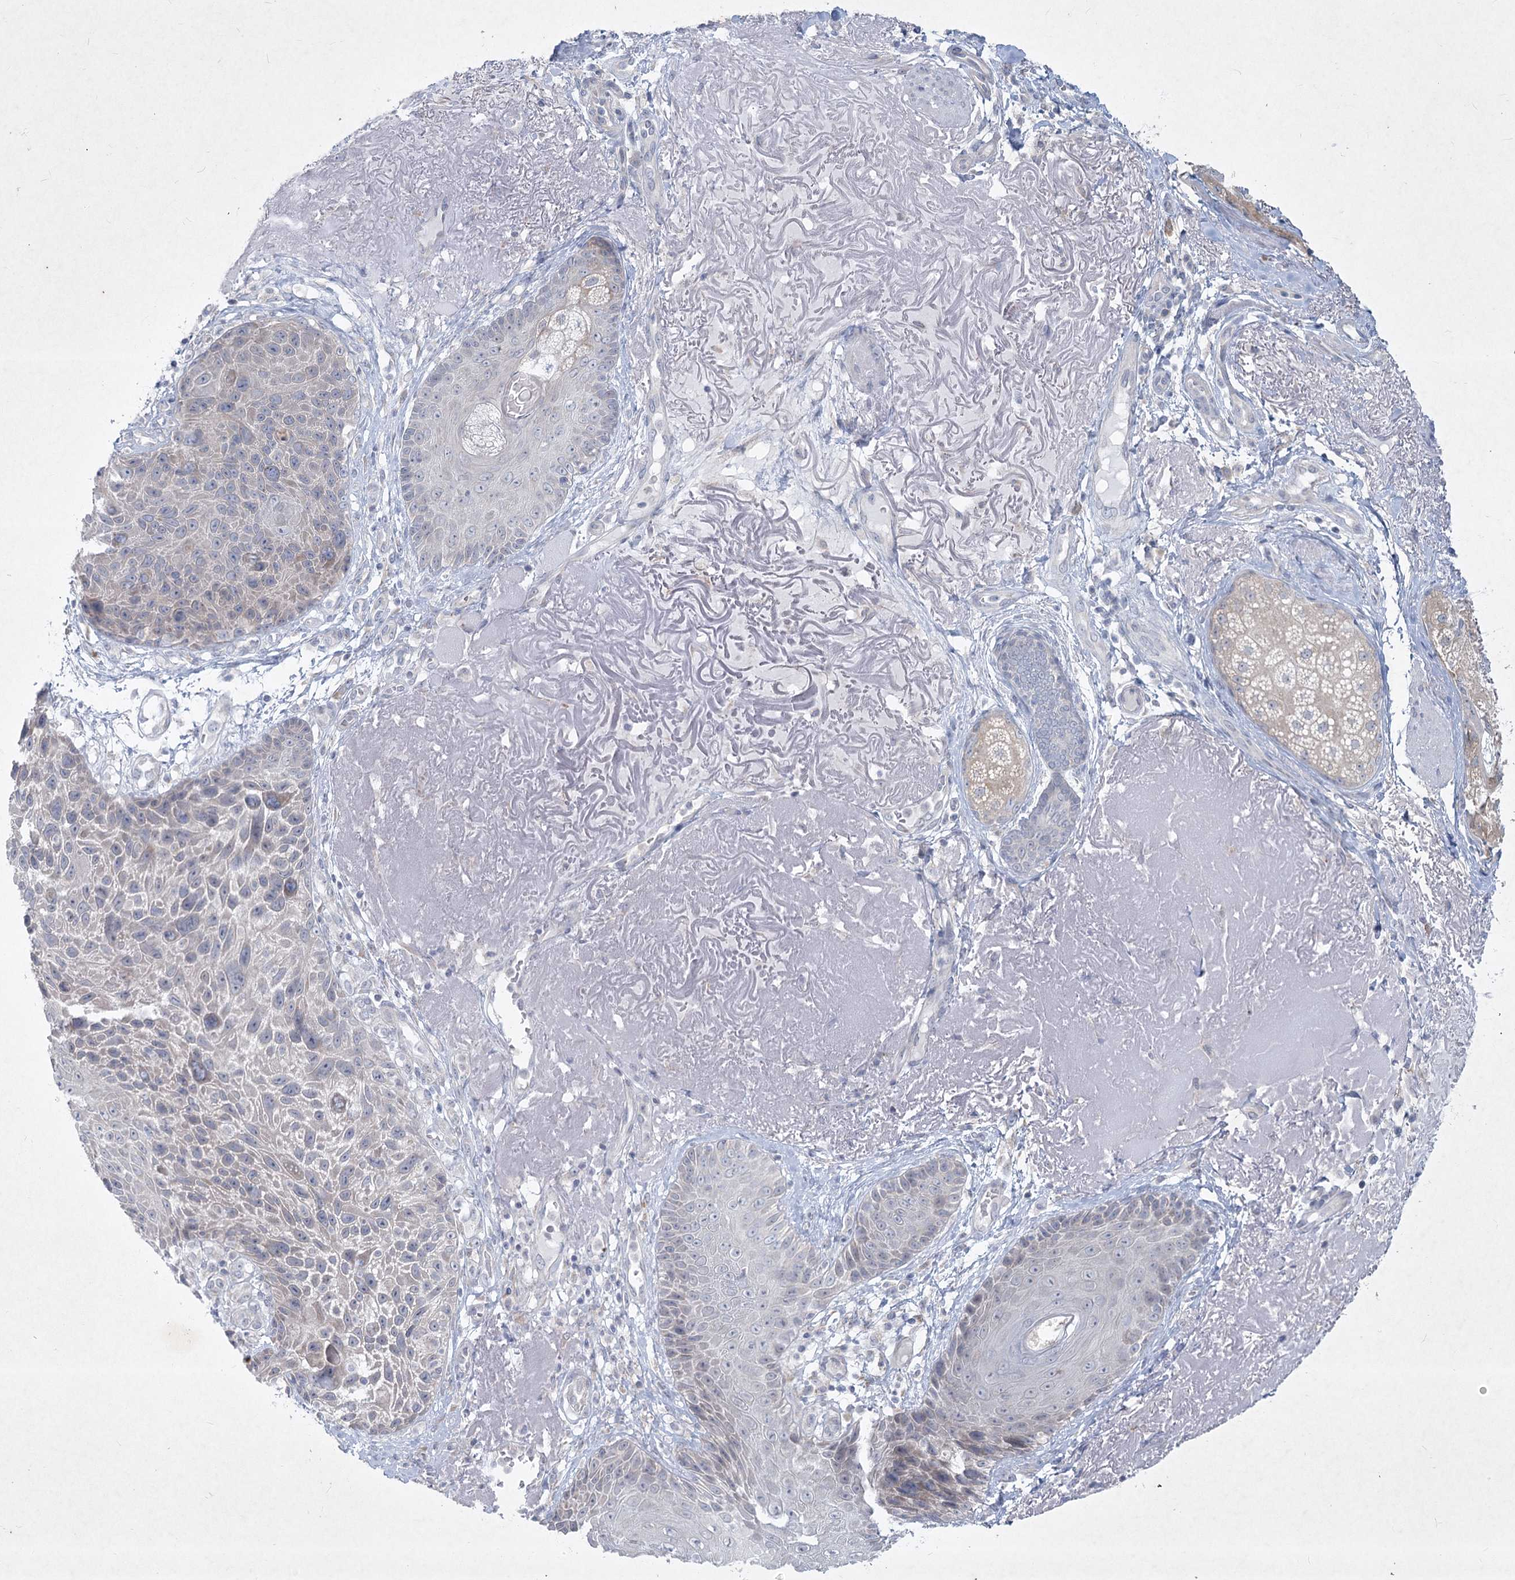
{"staining": {"intensity": "negative", "quantity": "none", "location": "none"}, "tissue": "skin cancer", "cell_type": "Tumor cells", "image_type": "cancer", "snomed": [{"axis": "morphology", "description": "Squamous cell carcinoma, NOS"}, {"axis": "topography", "description": "Skin"}], "caption": "Photomicrograph shows no protein staining in tumor cells of skin cancer (squamous cell carcinoma) tissue.", "gene": "PLA2G12A", "patient": {"sex": "female", "age": 88}}